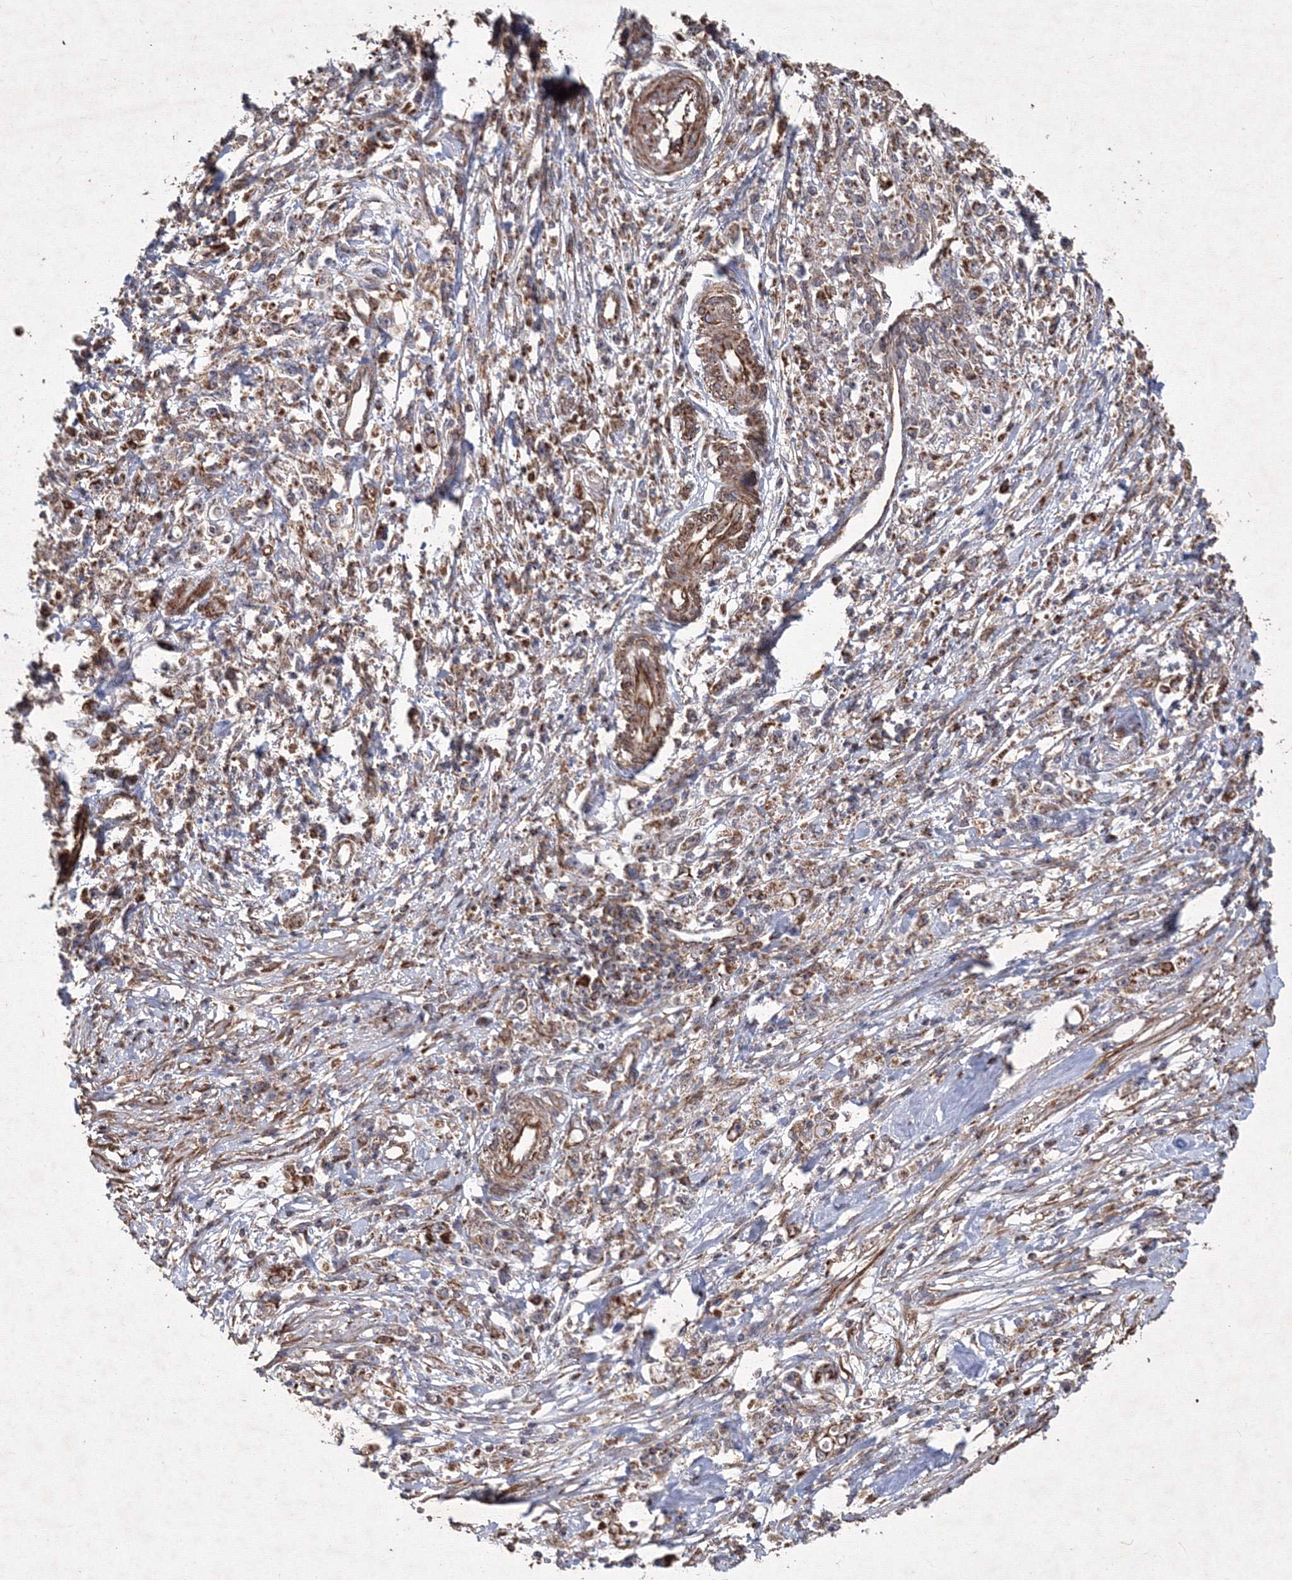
{"staining": {"intensity": "moderate", "quantity": ">75%", "location": "cytoplasmic/membranous"}, "tissue": "stomach cancer", "cell_type": "Tumor cells", "image_type": "cancer", "snomed": [{"axis": "morphology", "description": "Adenocarcinoma, NOS"}, {"axis": "topography", "description": "Stomach"}], "caption": "Stomach cancer tissue demonstrates moderate cytoplasmic/membranous expression in approximately >75% of tumor cells", "gene": "TMEM139", "patient": {"sex": "female", "age": 59}}